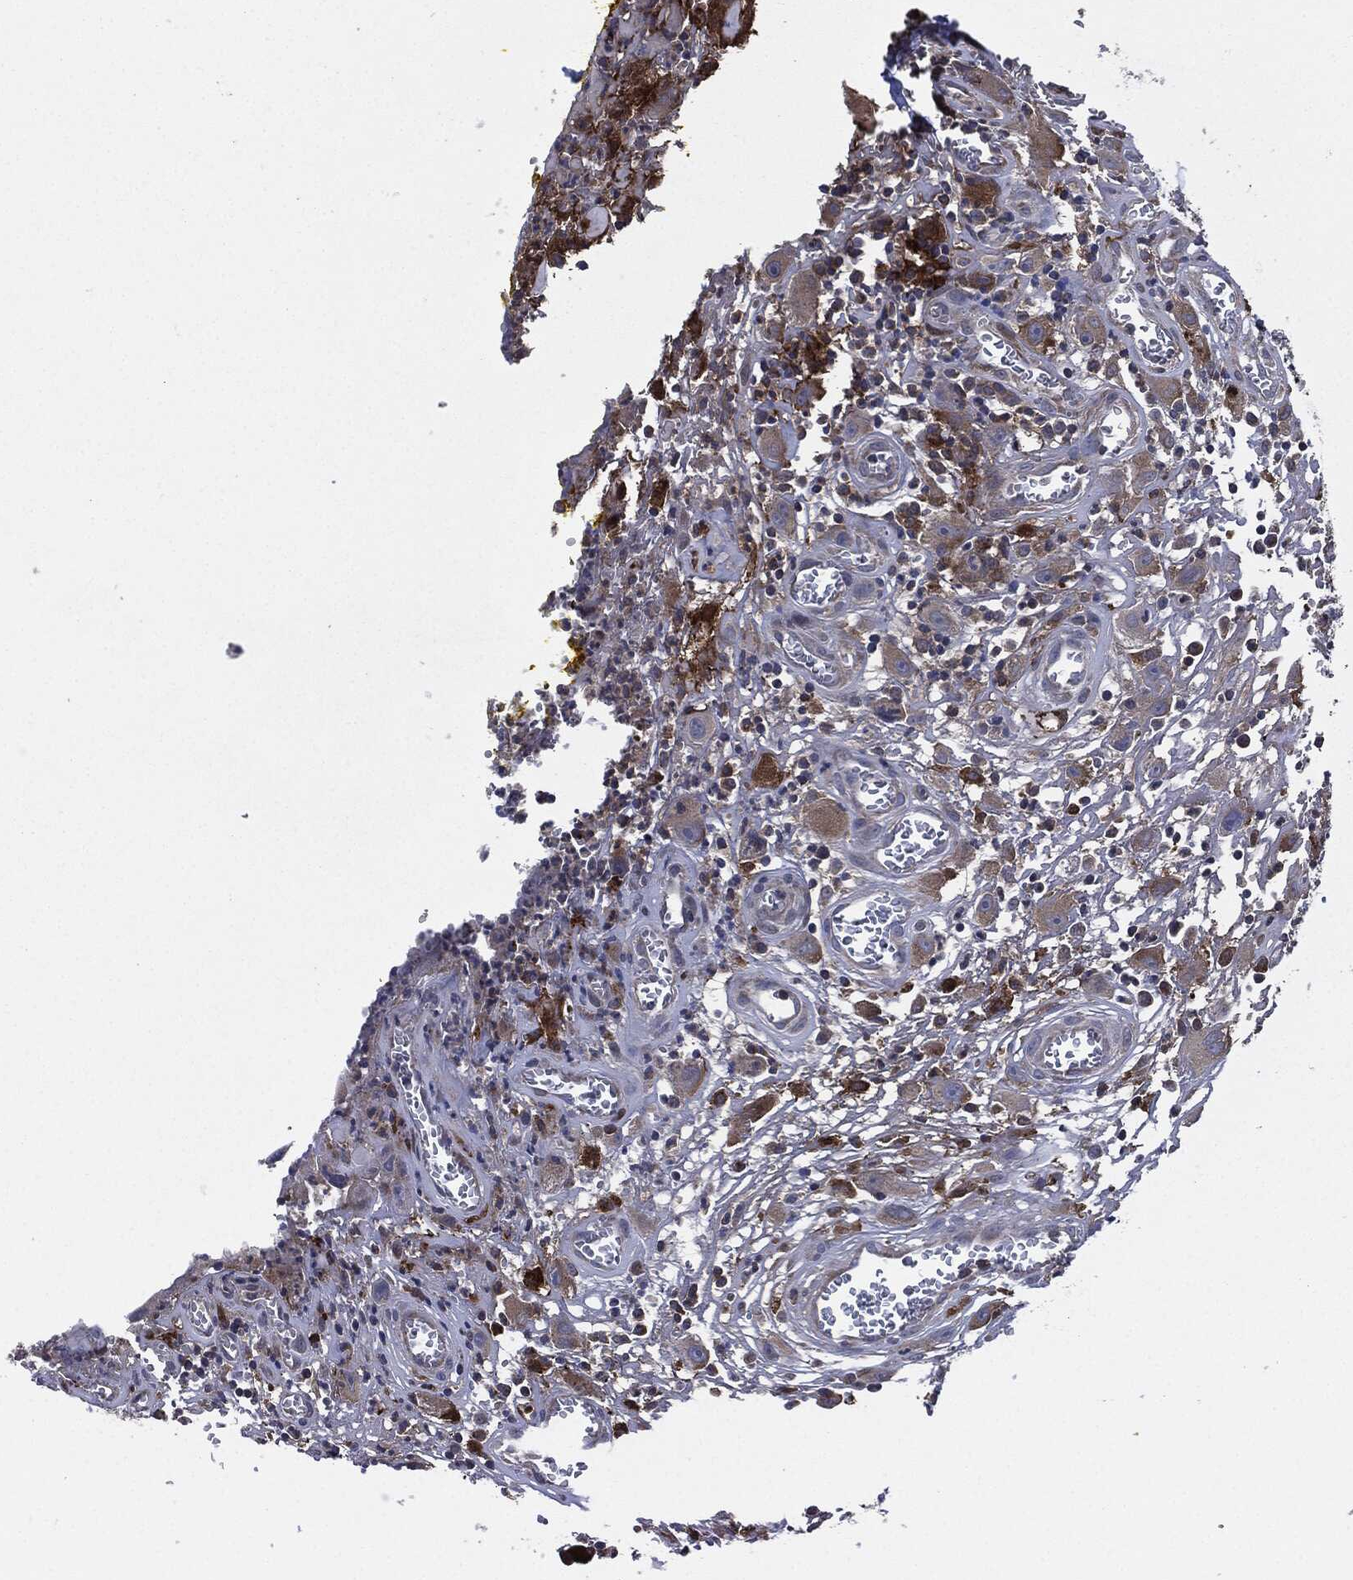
{"staining": {"intensity": "moderate", "quantity": "<25%", "location": "cytoplasmic/membranous"}, "tissue": "head and neck cancer", "cell_type": "Tumor cells", "image_type": "cancer", "snomed": [{"axis": "morphology", "description": "Squamous cell carcinoma, NOS"}, {"axis": "morphology", "description": "Squamous cell carcinoma, metastatic, NOS"}, {"axis": "topography", "description": "Oral tissue"}, {"axis": "topography", "description": "Head-Neck"}], "caption": "Human head and neck squamous cell carcinoma stained for a protein (brown) demonstrates moderate cytoplasmic/membranous positive staining in approximately <25% of tumor cells.", "gene": "TMEM11", "patient": {"sex": "female", "age": 85}}